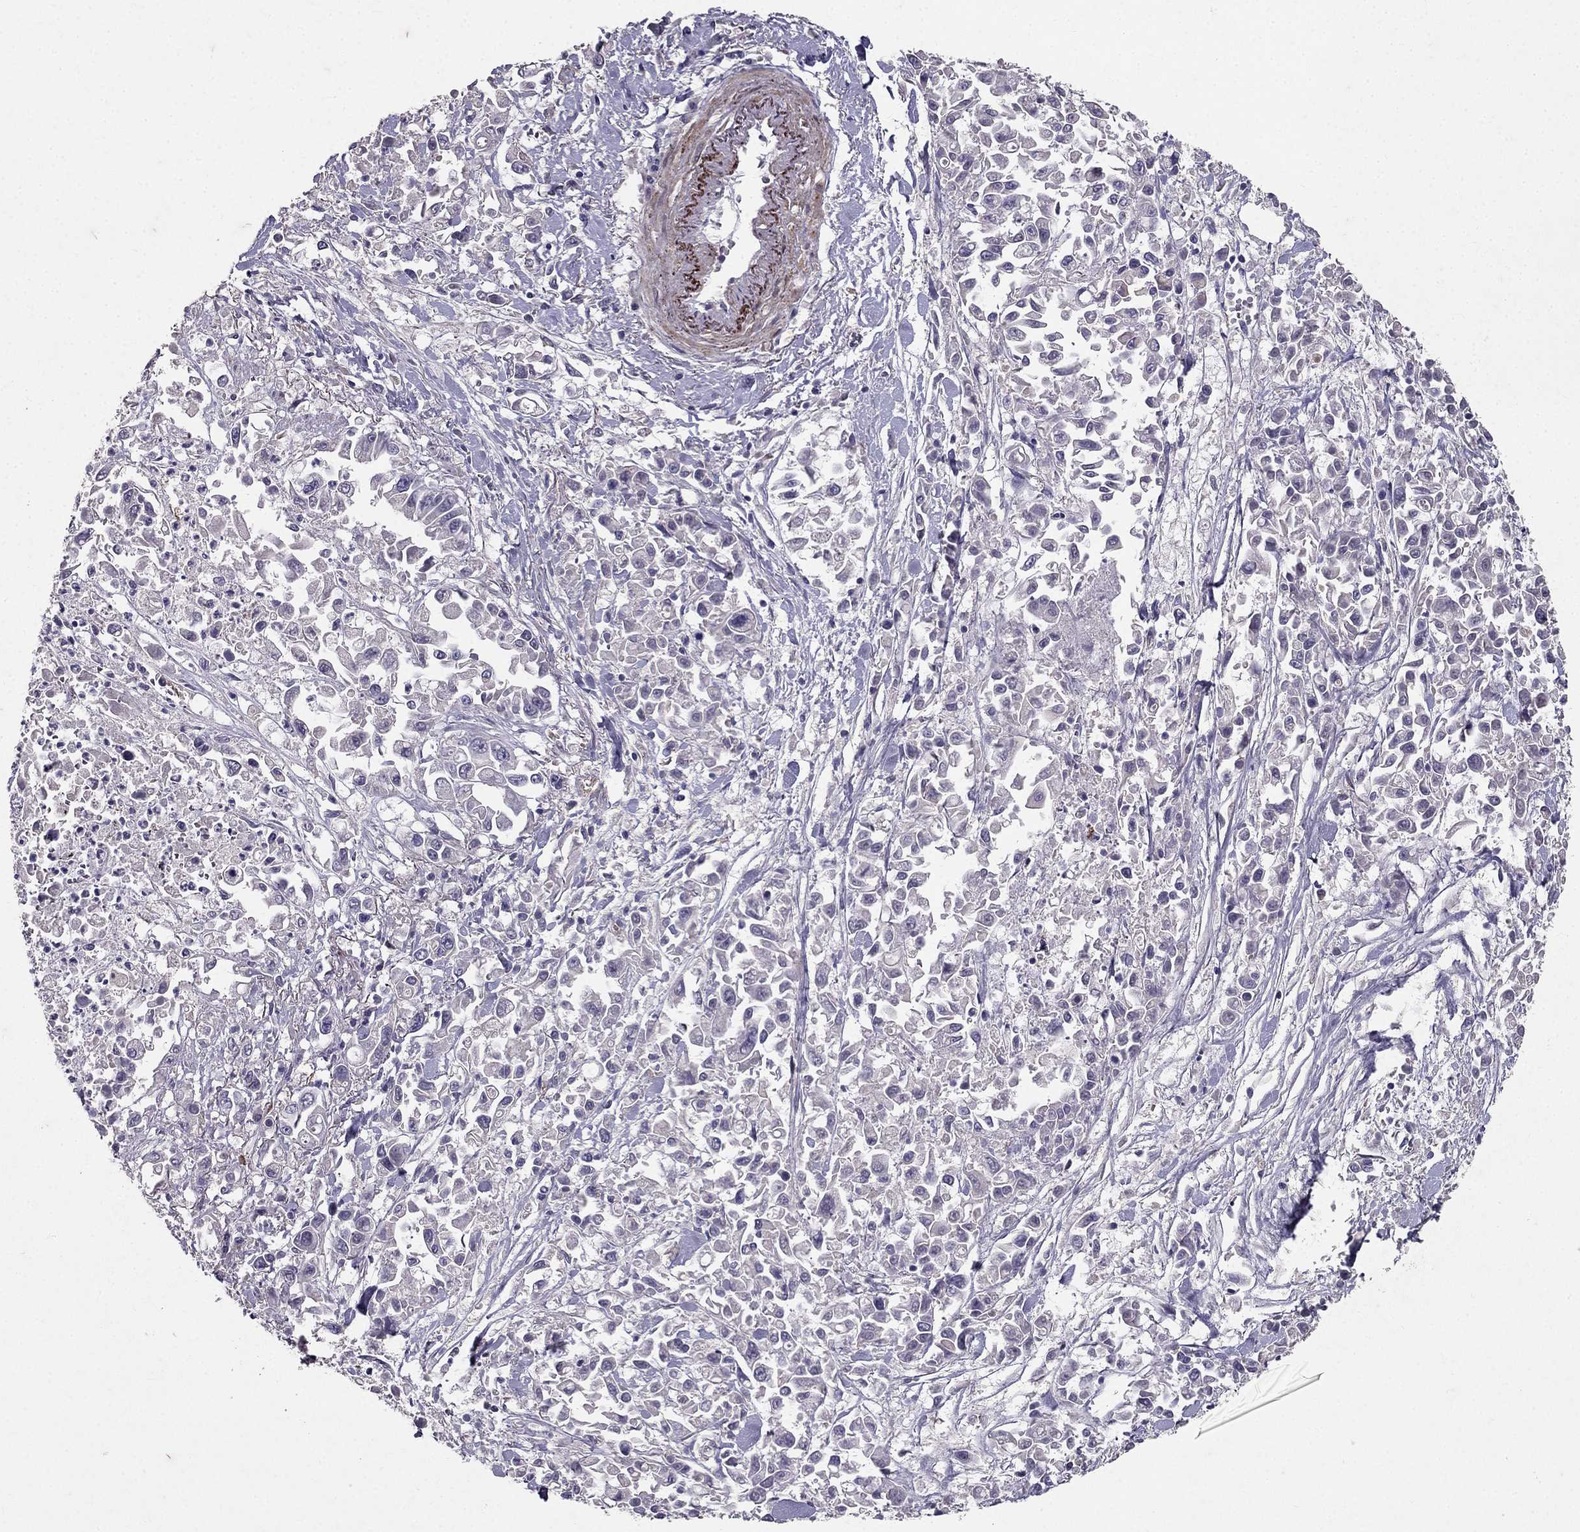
{"staining": {"intensity": "negative", "quantity": "none", "location": "none"}, "tissue": "pancreatic cancer", "cell_type": "Tumor cells", "image_type": "cancer", "snomed": [{"axis": "morphology", "description": "Adenocarcinoma, NOS"}, {"axis": "topography", "description": "Pancreas"}], "caption": "Immunohistochemical staining of human pancreatic cancer (adenocarcinoma) demonstrates no significant positivity in tumor cells.", "gene": "RASIP1", "patient": {"sex": "female", "age": 83}}